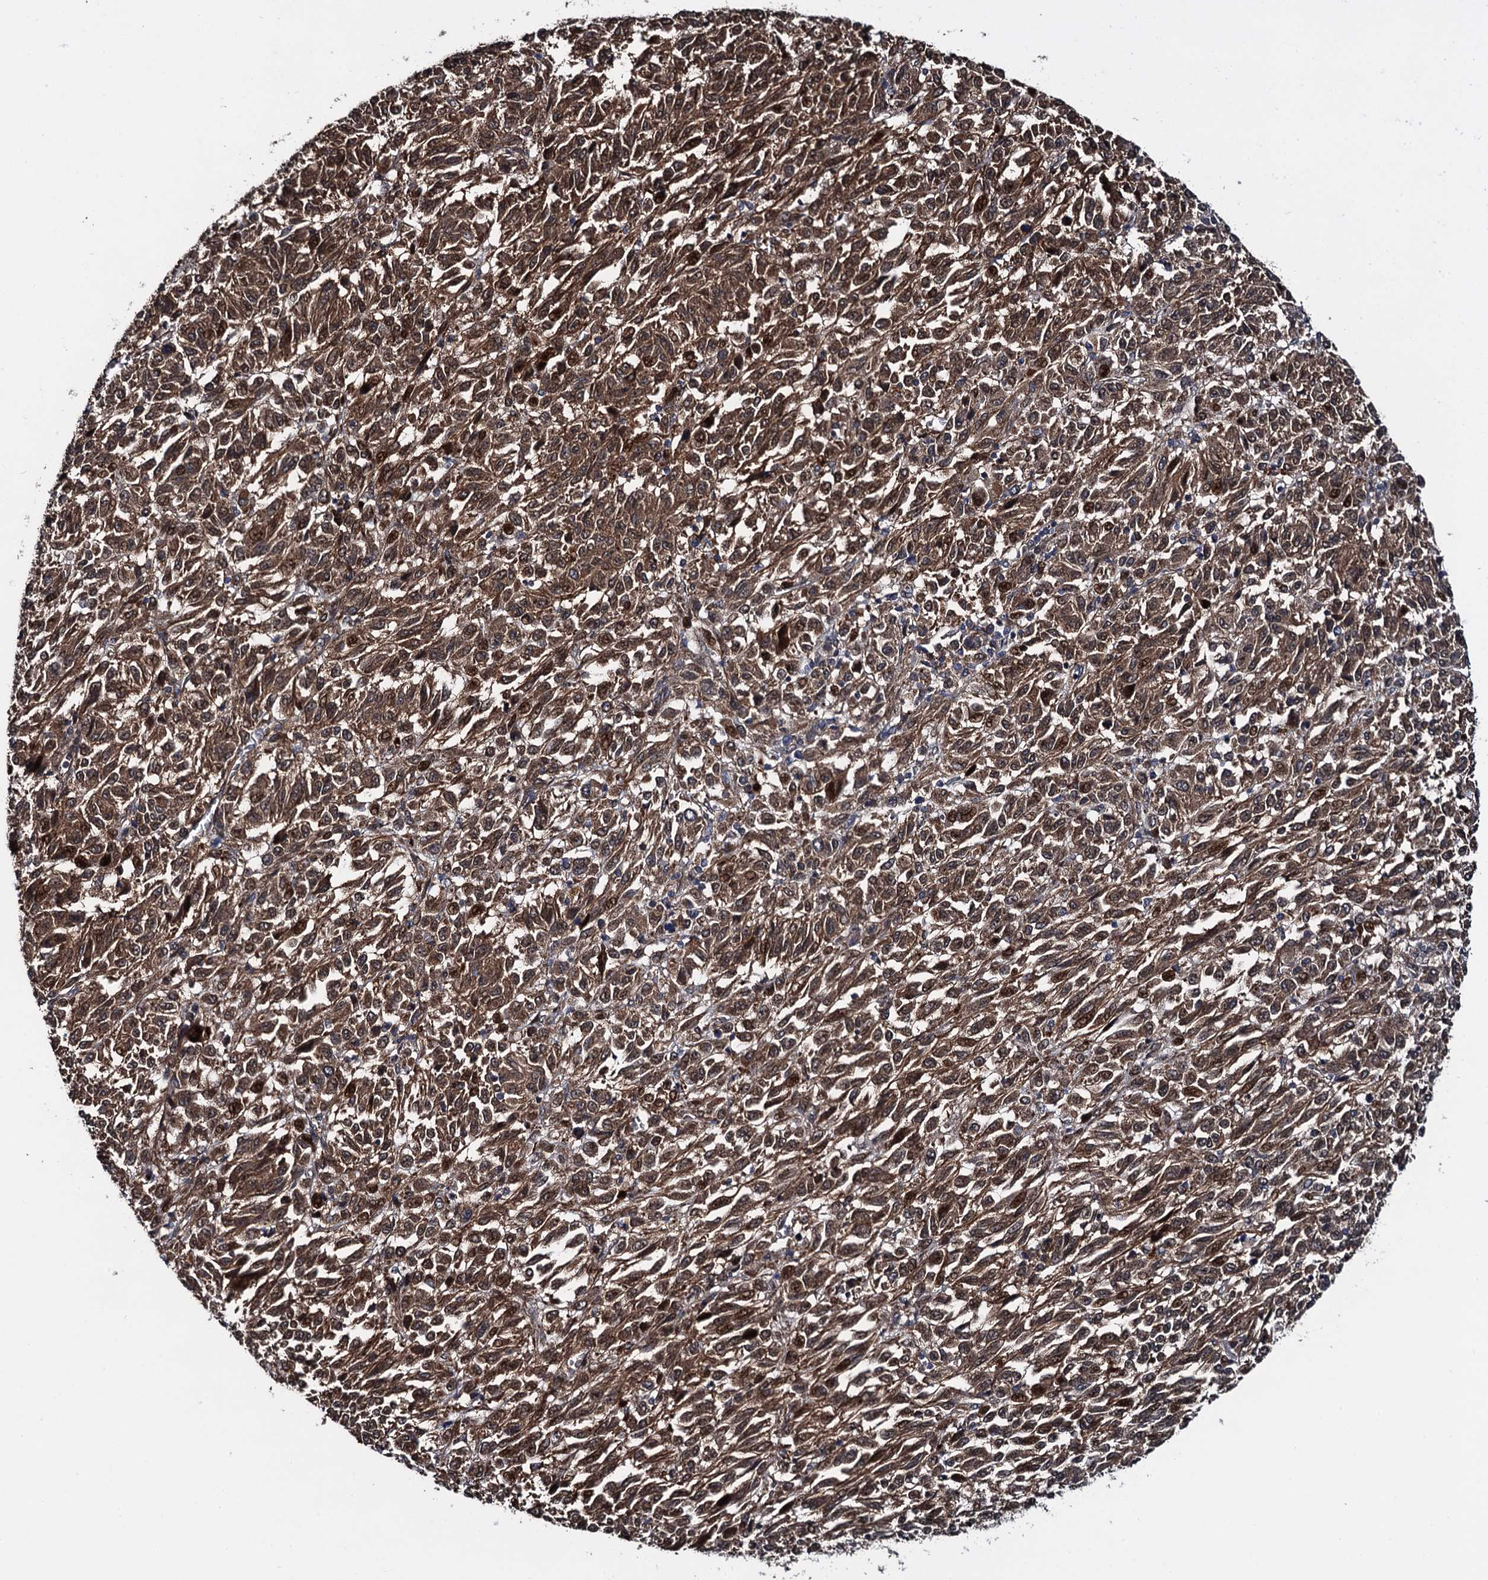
{"staining": {"intensity": "strong", "quantity": ">75%", "location": "cytoplasmic/membranous,nuclear"}, "tissue": "melanoma", "cell_type": "Tumor cells", "image_type": "cancer", "snomed": [{"axis": "morphology", "description": "Malignant melanoma, Metastatic site"}, {"axis": "topography", "description": "Lung"}], "caption": "Protein expression analysis of human melanoma reveals strong cytoplasmic/membranous and nuclear expression in approximately >75% of tumor cells. Using DAB (brown) and hematoxylin (blue) stains, captured at high magnification using brightfield microscopy.", "gene": "RHOBTB1", "patient": {"sex": "male", "age": 64}}